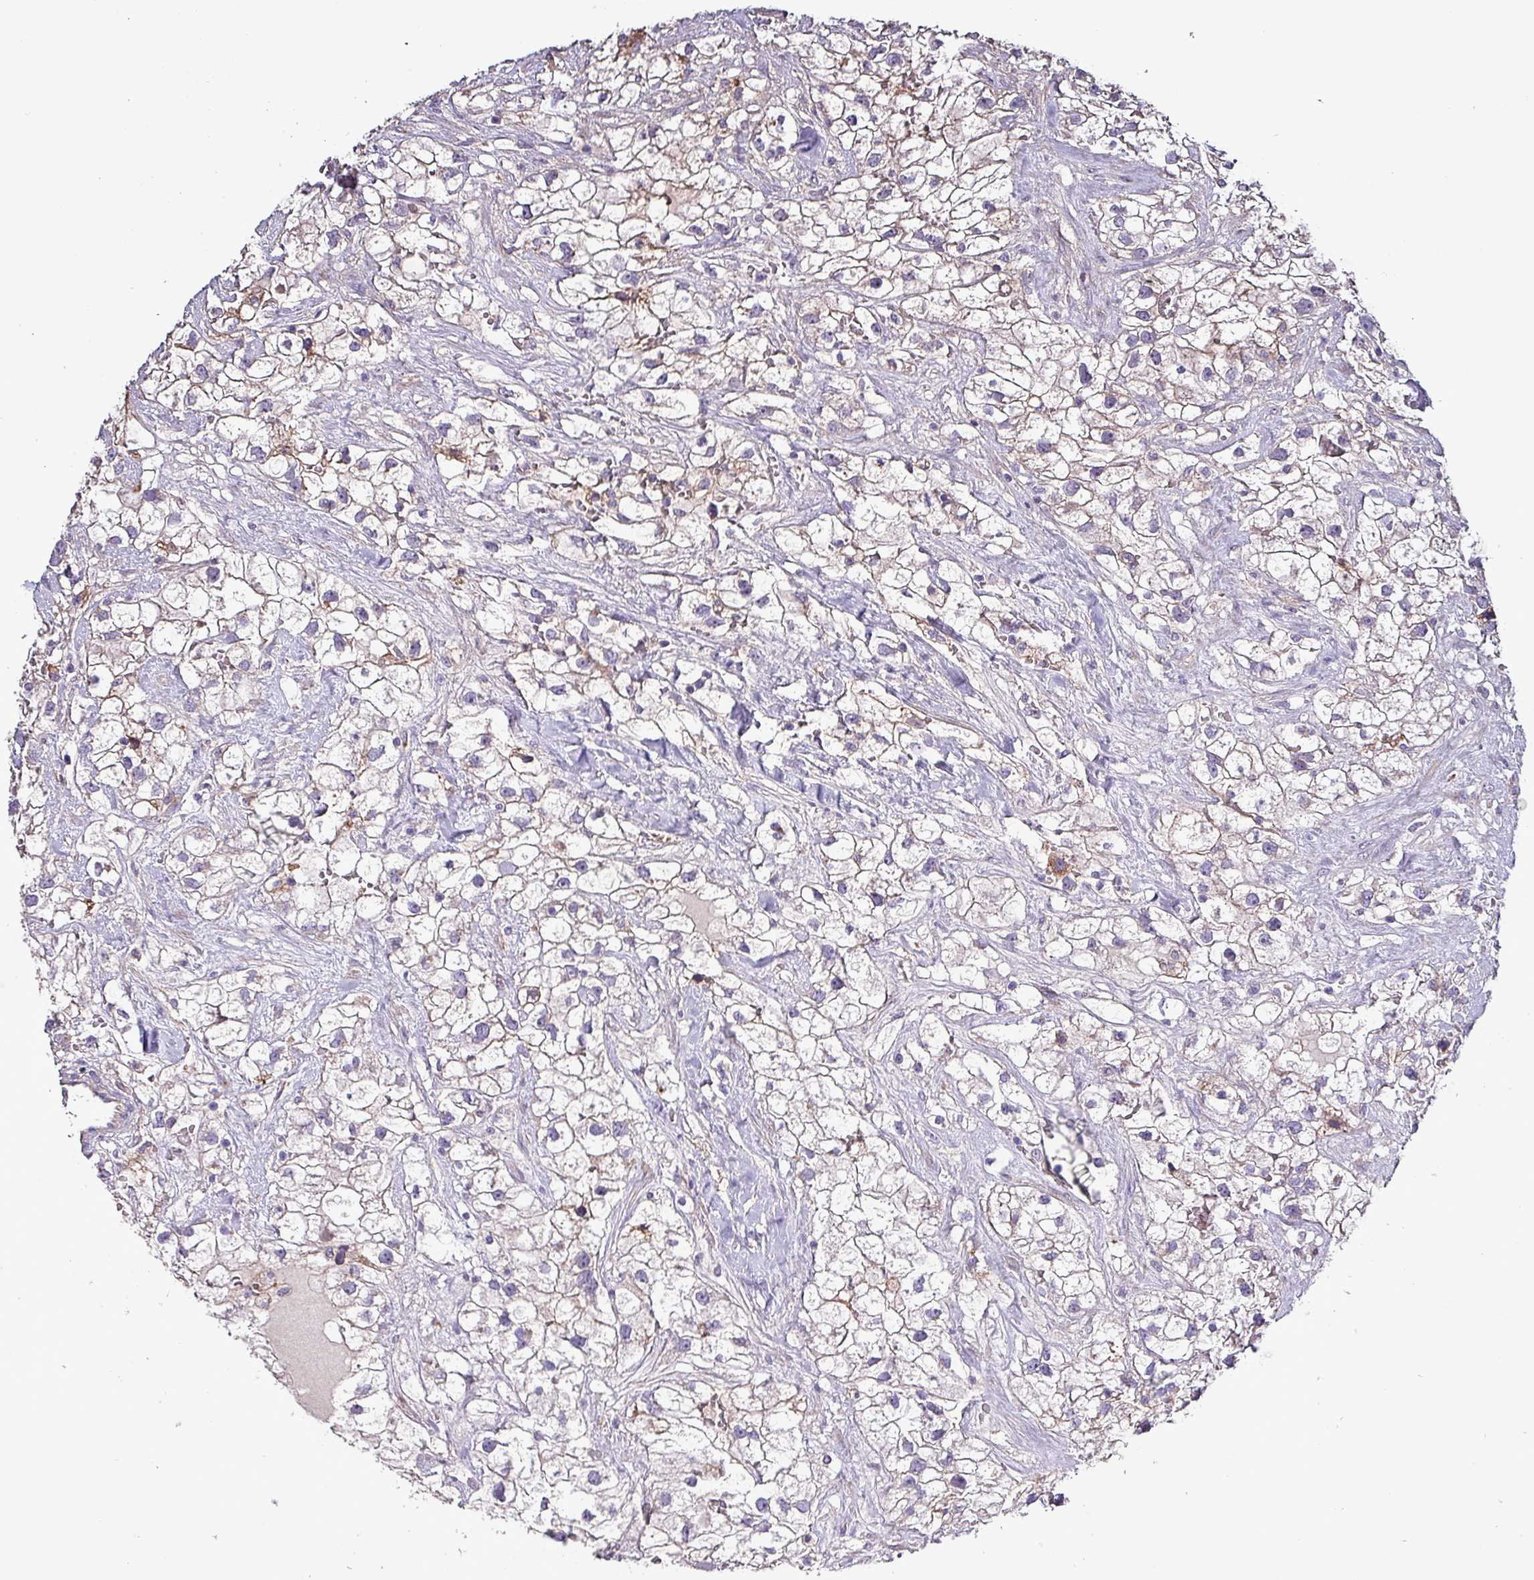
{"staining": {"intensity": "negative", "quantity": "none", "location": "none"}, "tissue": "renal cancer", "cell_type": "Tumor cells", "image_type": "cancer", "snomed": [{"axis": "morphology", "description": "Adenocarcinoma, NOS"}, {"axis": "topography", "description": "Kidney"}], "caption": "The micrograph displays no significant positivity in tumor cells of adenocarcinoma (renal).", "gene": "HTRA4", "patient": {"sex": "male", "age": 59}}